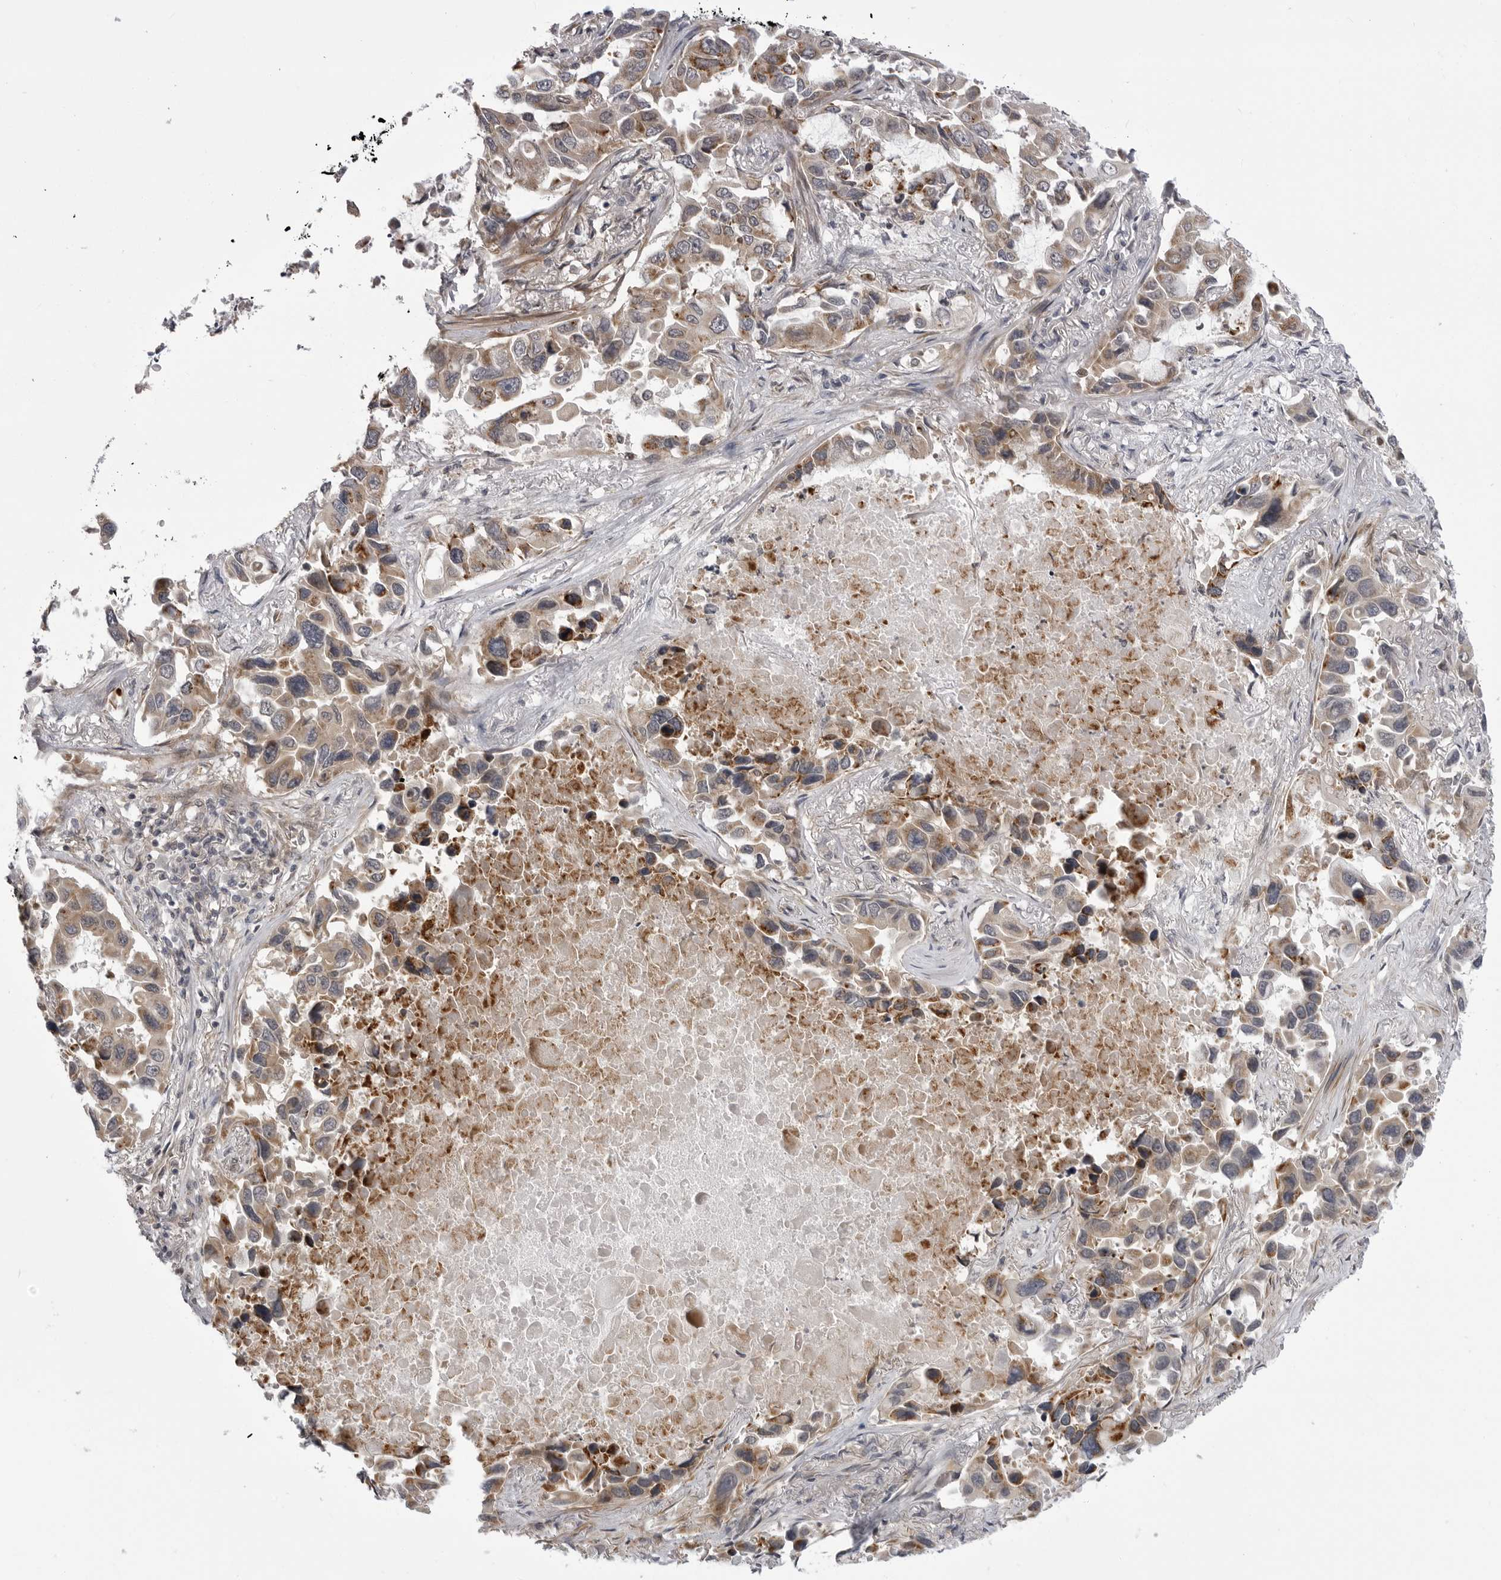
{"staining": {"intensity": "moderate", "quantity": ">75%", "location": "cytoplasmic/membranous"}, "tissue": "lung cancer", "cell_type": "Tumor cells", "image_type": "cancer", "snomed": [{"axis": "morphology", "description": "Adenocarcinoma, NOS"}, {"axis": "topography", "description": "Lung"}], "caption": "Immunohistochemistry image of neoplastic tissue: lung cancer stained using immunohistochemistry (IHC) exhibits medium levels of moderate protein expression localized specifically in the cytoplasmic/membranous of tumor cells, appearing as a cytoplasmic/membranous brown color.", "gene": "CCDC18", "patient": {"sex": "male", "age": 64}}